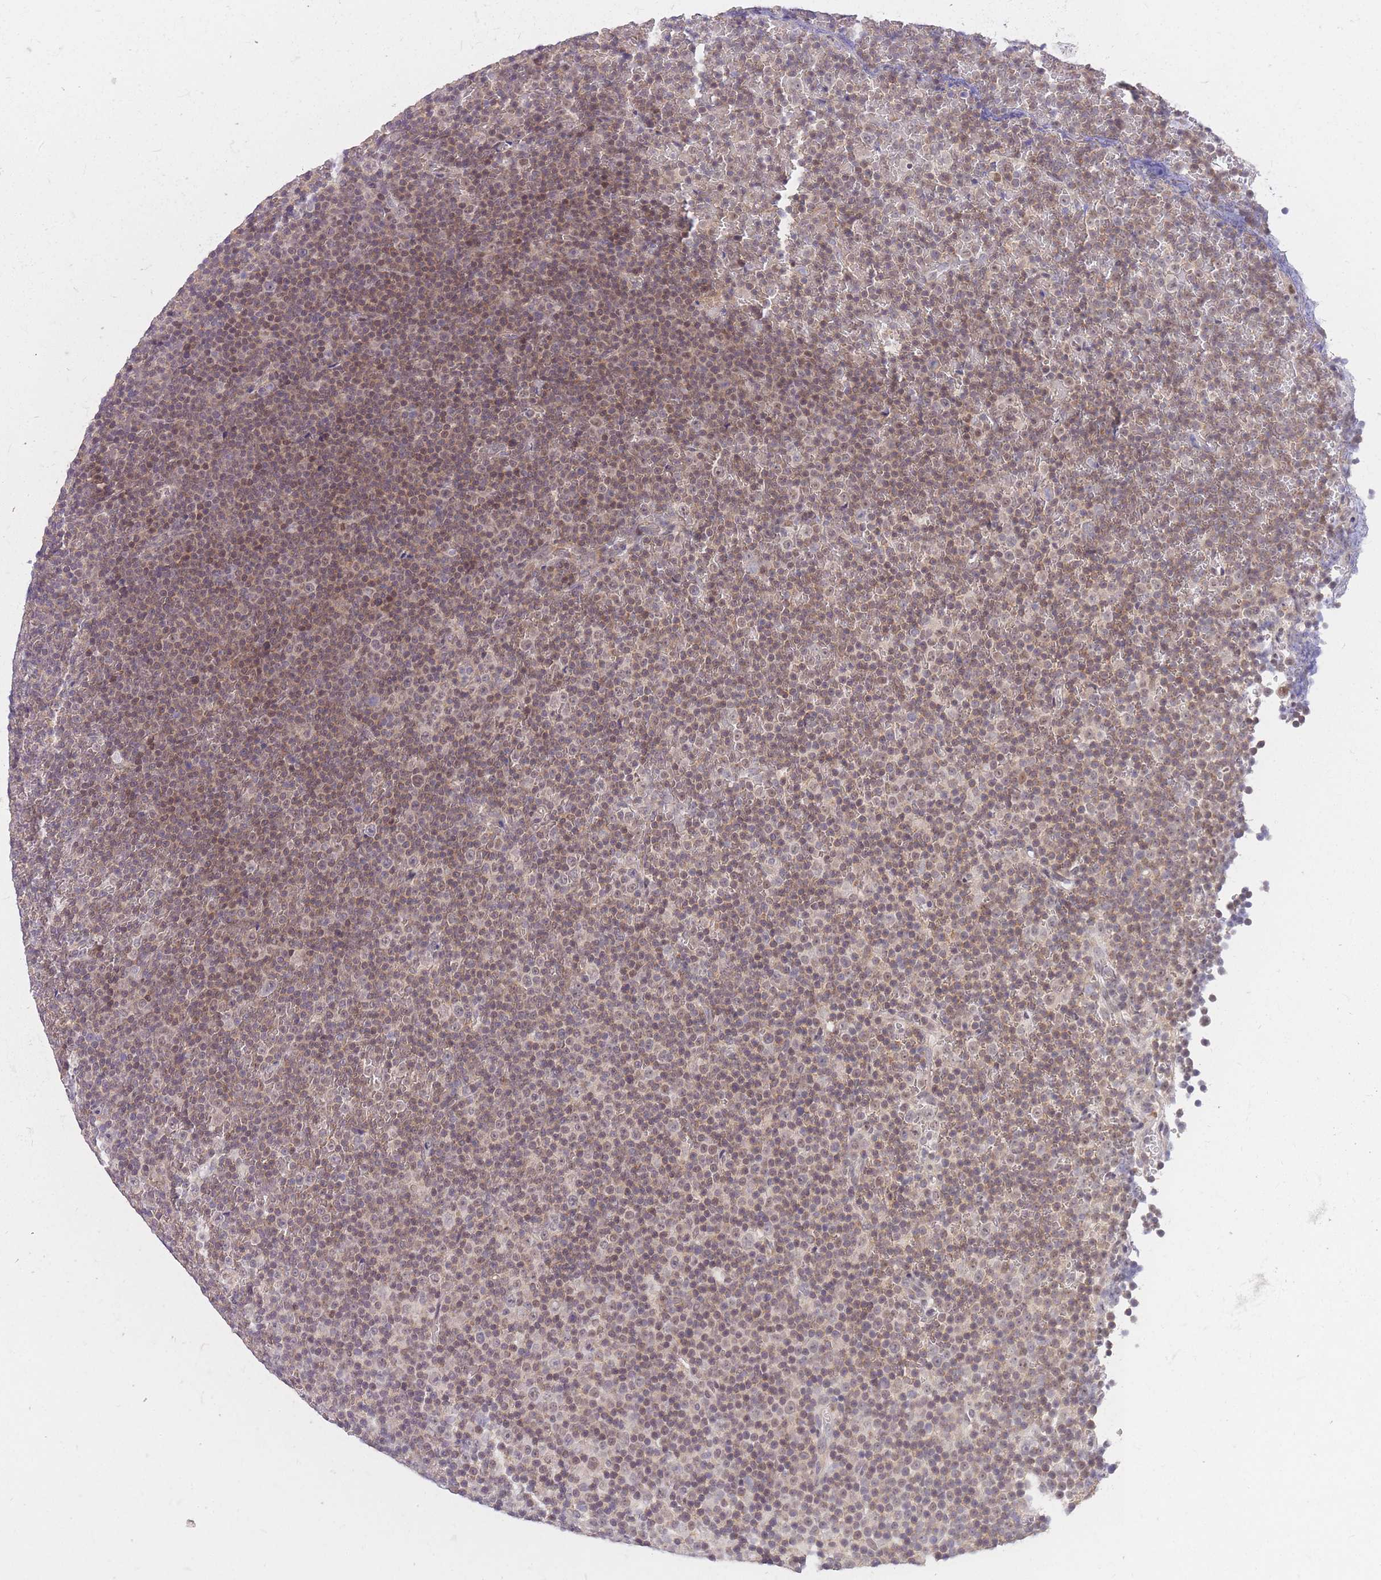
{"staining": {"intensity": "weak", "quantity": ">75%", "location": "cytoplasmic/membranous,nuclear"}, "tissue": "lymphoma", "cell_type": "Tumor cells", "image_type": "cancer", "snomed": [{"axis": "morphology", "description": "Malignant lymphoma, non-Hodgkin's type, Low grade"}, {"axis": "topography", "description": "Lymph node"}], "caption": "Immunohistochemical staining of human malignant lymphoma, non-Hodgkin's type (low-grade) demonstrates low levels of weak cytoplasmic/membranous and nuclear expression in approximately >75% of tumor cells.", "gene": "MINDY2", "patient": {"sex": "female", "age": 67}}